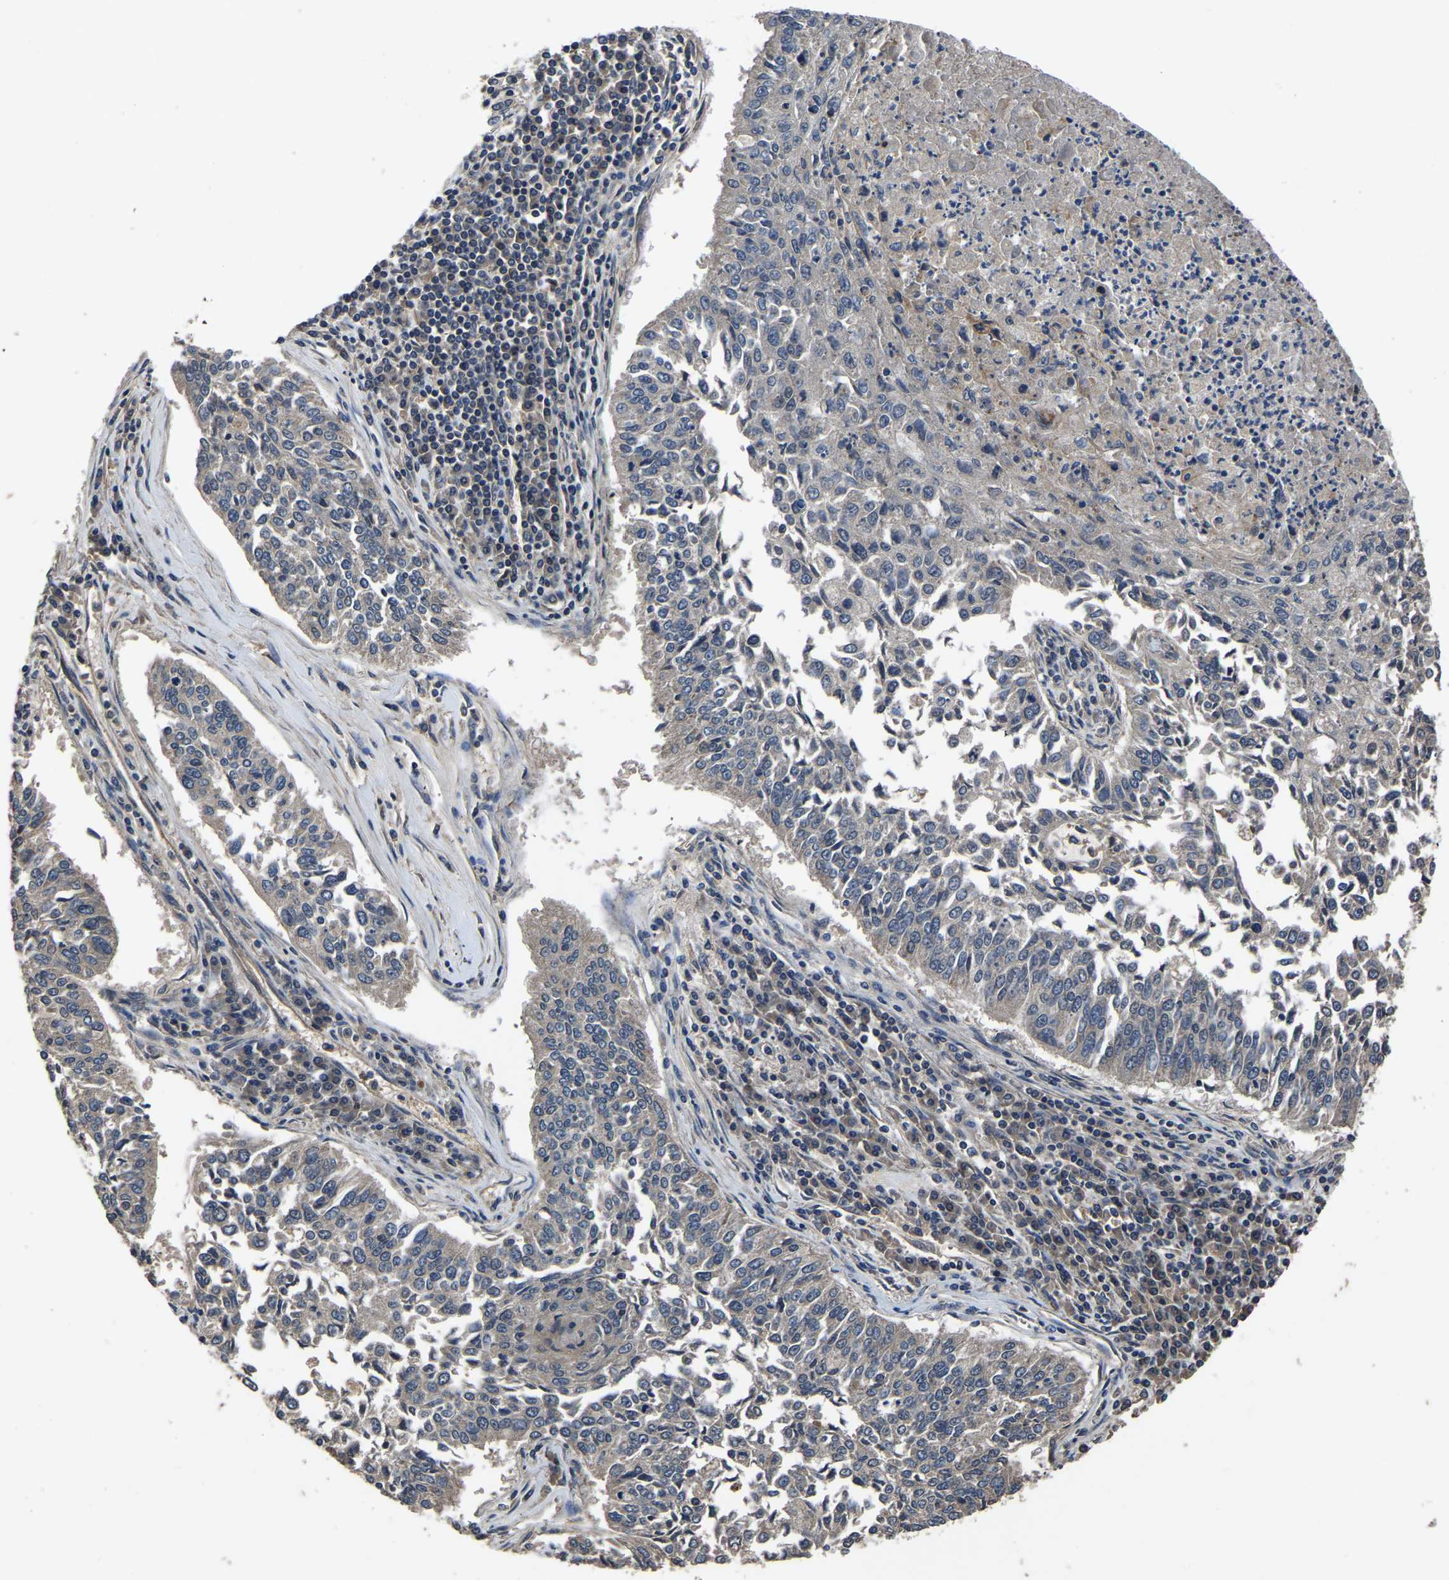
{"staining": {"intensity": "weak", "quantity": "<25%", "location": "cytoplasmic/membranous"}, "tissue": "lung cancer", "cell_type": "Tumor cells", "image_type": "cancer", "snomed": [{"axis": "morphology", "description": "Normal tissue, NOS"}, {"axis": "morphology", "description": "Squamous cell carcinoma, NOS"}, {"axis": "topography", "description": "Cartilage tissue"}, {"axis": "topography", "description": "Bronchus"}, {"axis": "topography", "description": "Lung"}], "caption": "Tumor cells are negative for protein expression in human squamous cell carcinoma (lung).", "gene": "CRYZL1", "patient": {"sex": "female", "age": 49}}